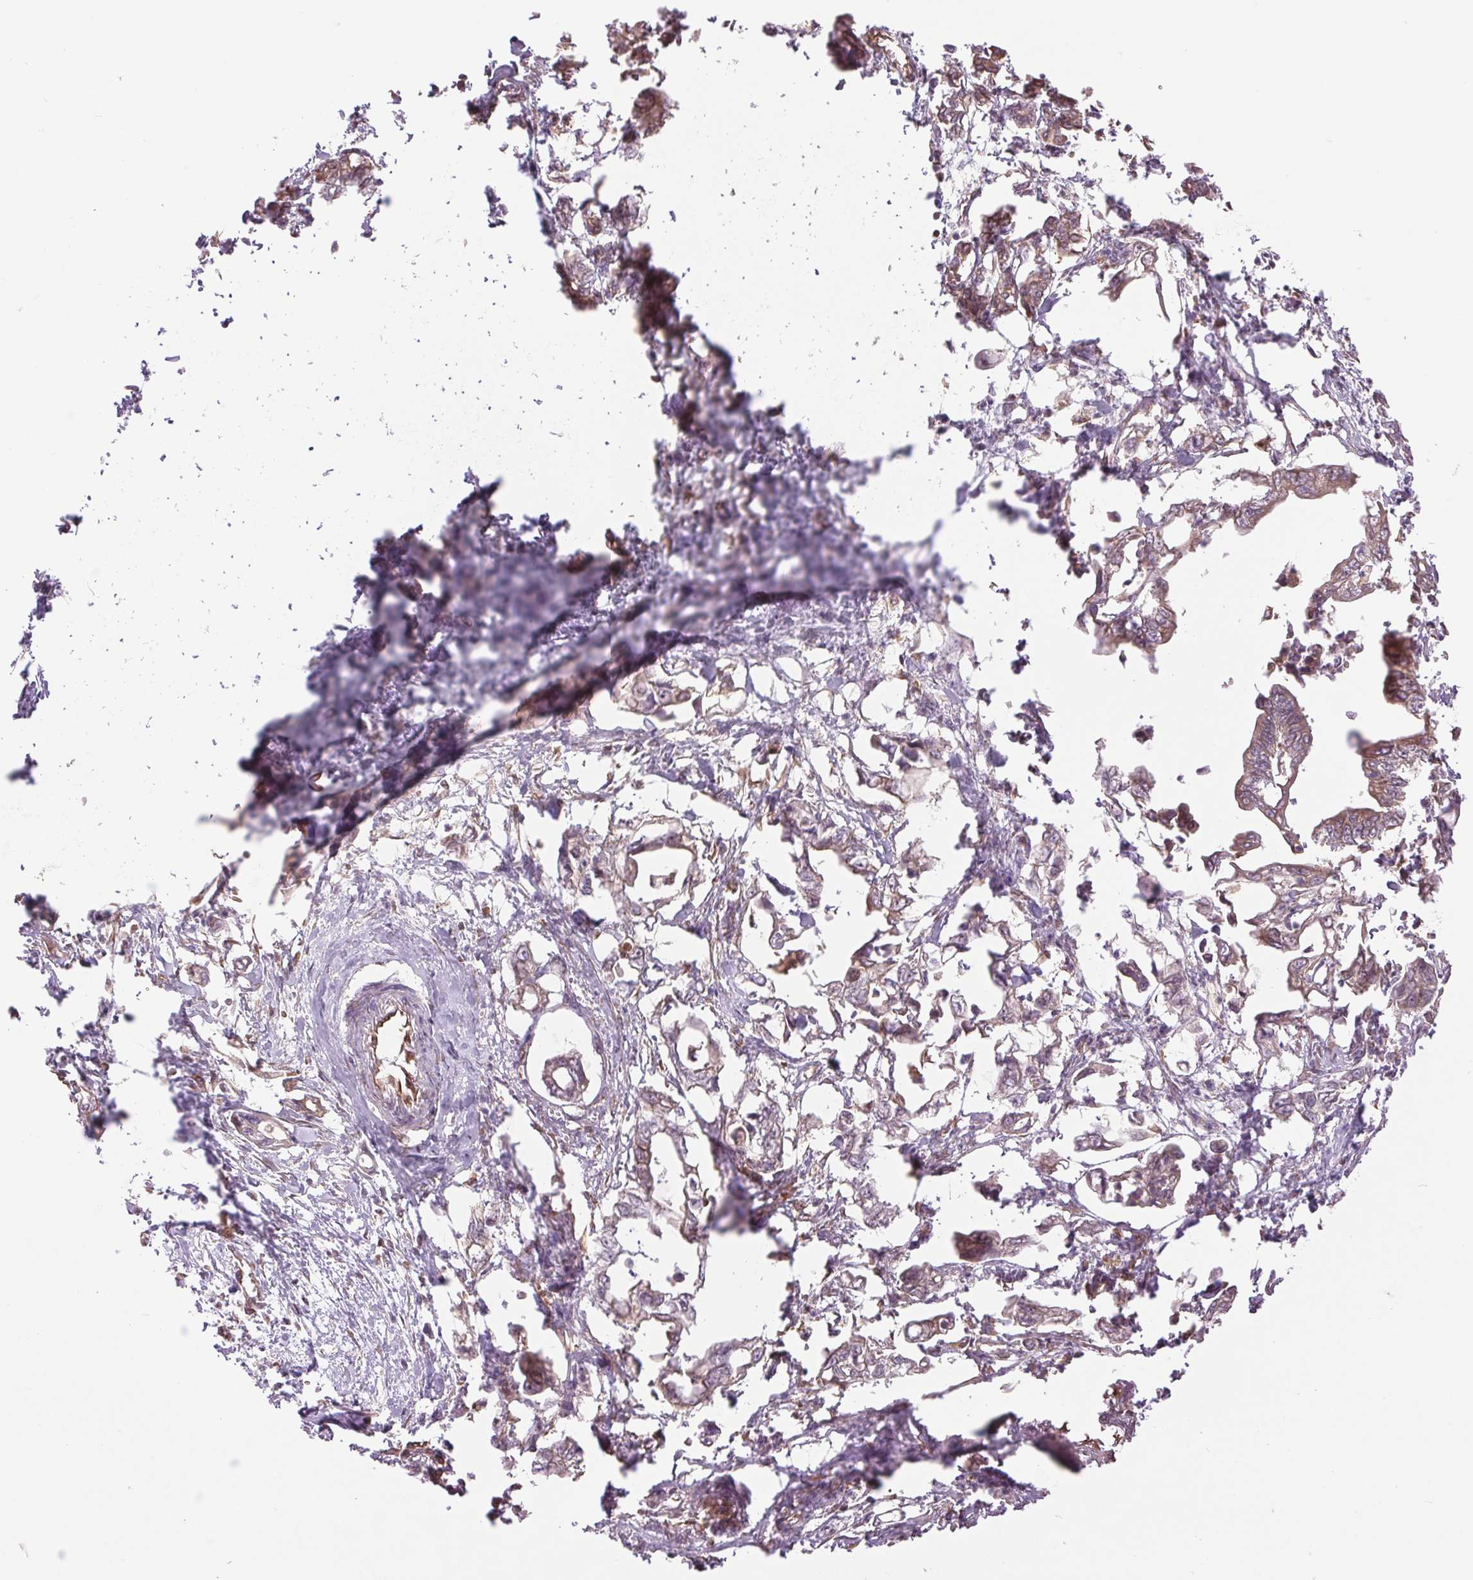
{"staining": {"intensity": "weak", "quantity": ">75%", "location": "cytoplasmic/membranous"}, "tissue": "pancreatic cancer", "cell_type": "Tumor cells", "image_type": "cancer", "snomed": [{"axis": "morphology", "description": "Adenocarcinoma, NOS"}, {"axis": "topography", "description": "Pancreas"}], "caption": "Human pancreatic cancer (adenocarcinoma) stained with a protein marker reveals weak staining in tumor cells.", "gene": "STARD7", "patient": {"sex": "male", "age": 61}}